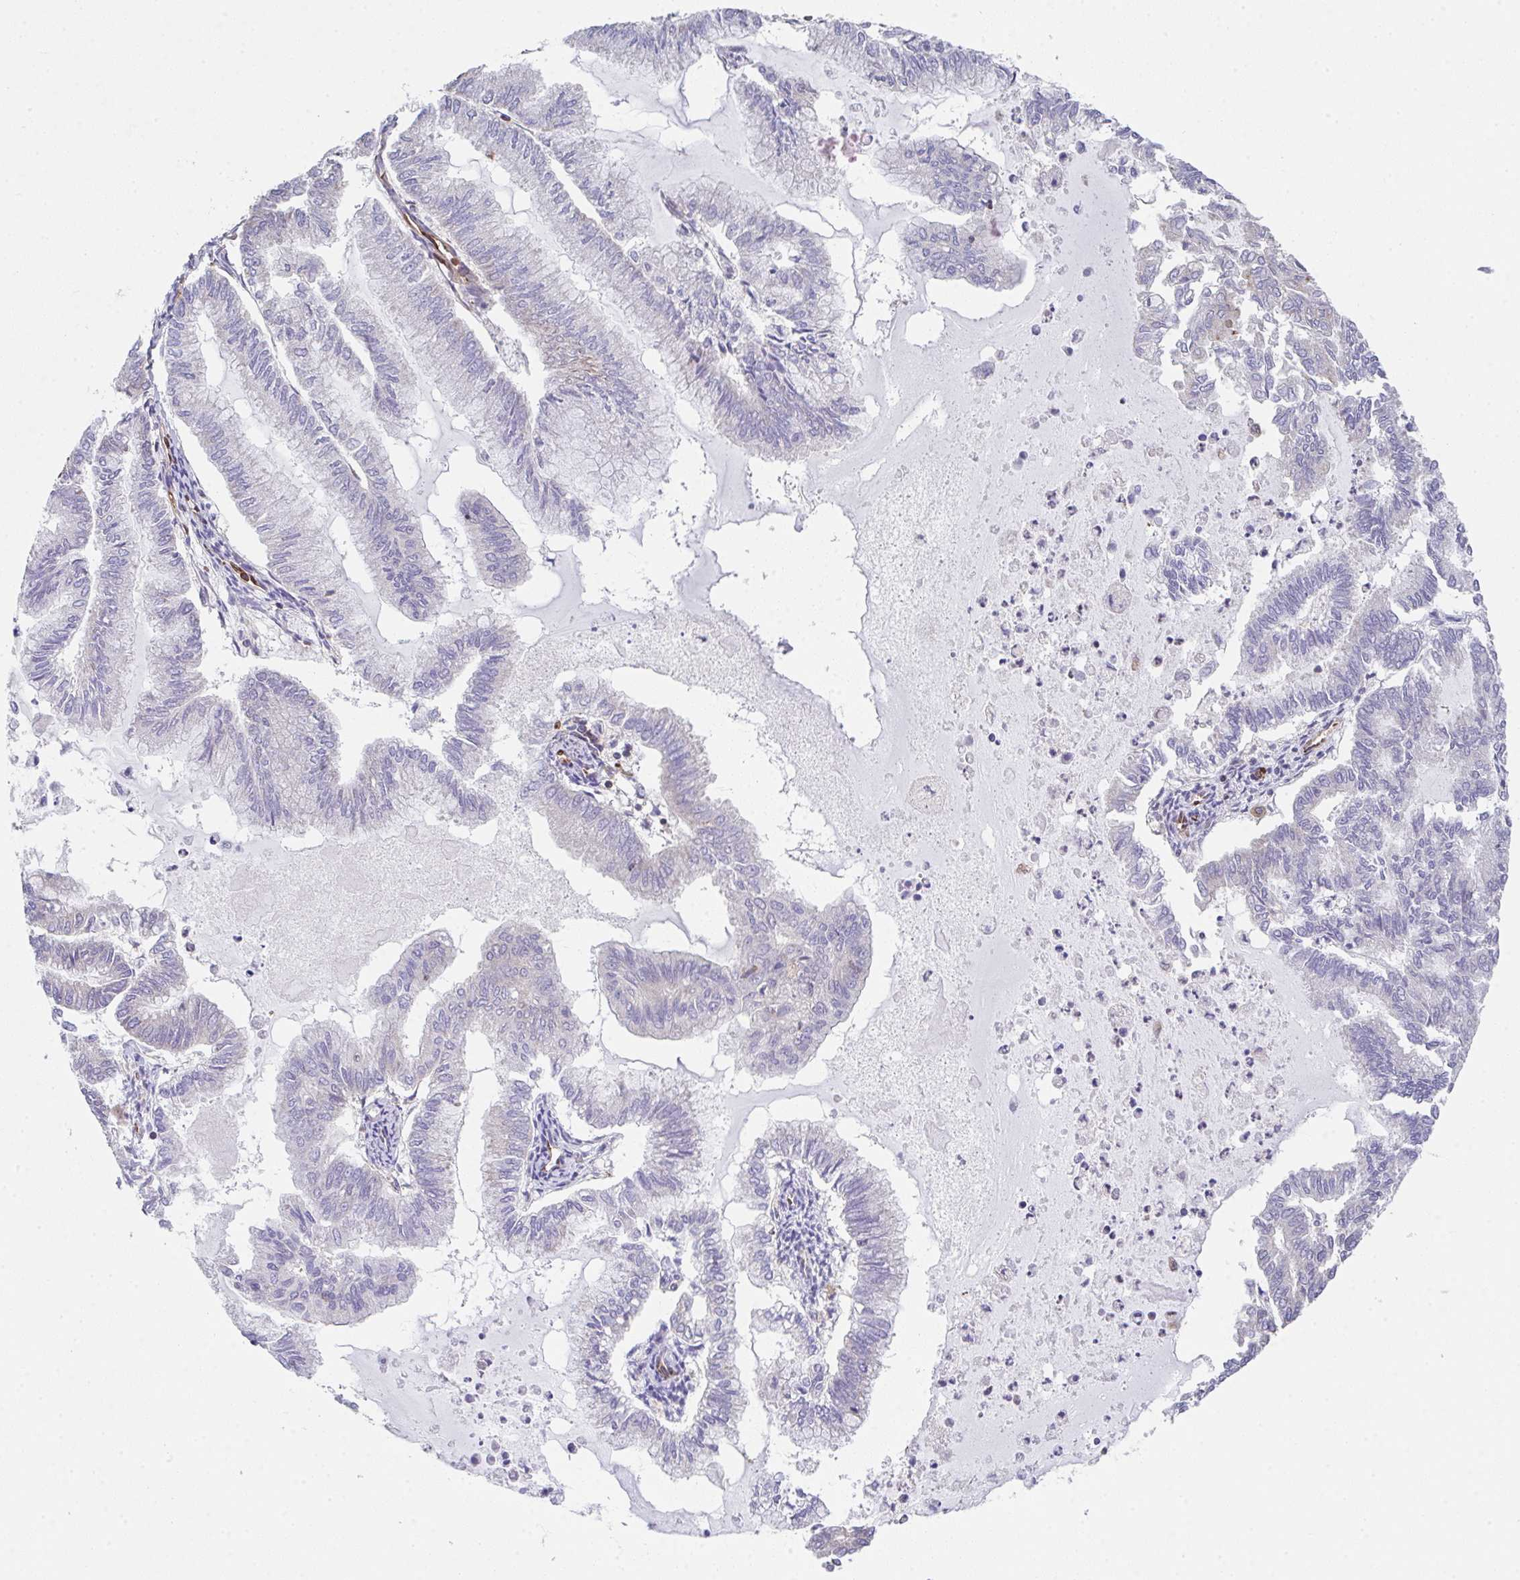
{"staining": {"intensity": "negative", "quantity": "none", "location": "none"}, "tissue": "endometrial cancer", "cell_type": "Tumor cells", "image_type": "cancer", "snomed": [{"axis": "morphology", "description": "Adenocarcinoma, NOS"}, {"axis": "topography", "description": "Endometrium"}], "caption": "The immunohistochemistry (IHC) micrograph has no significant positivity in tumor cells of endometrial cancer tissue.", "gene": "TMEM229A", "patient": {"sex": "female", "age": 79}}